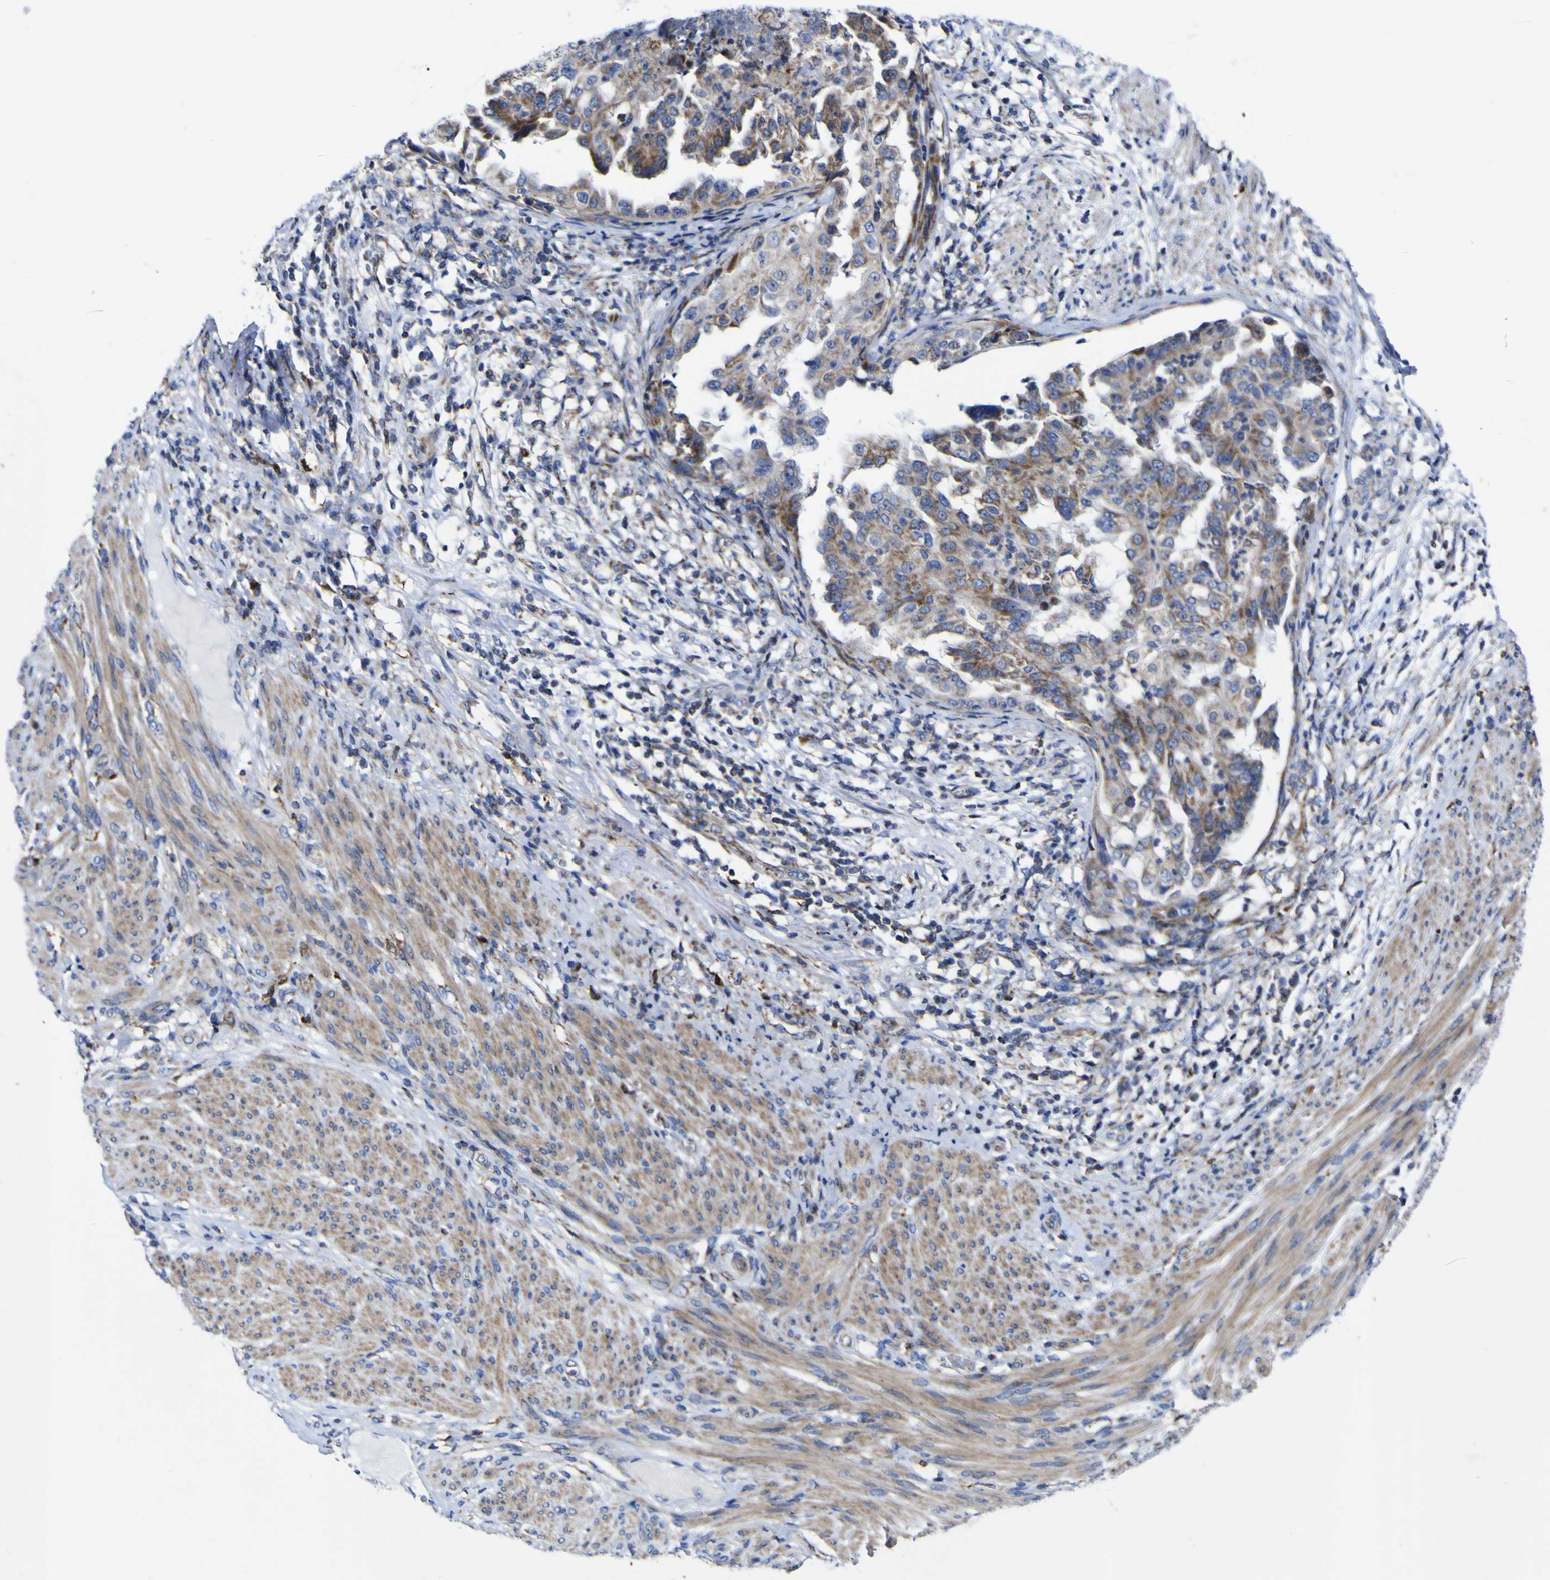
{"staining": {"intensity": "moderate", "quantity": ">75%", "location": "cytoplasmic/membranous"}, "tissue": "endometrial cancer", "cell_type": "Tumor cells", "image_type": "cancer", "snomed": [{"axis": "morphology", "description": "Adenocarcinoma, NOS"}, {"axis": "topography", "description": "Endometrium"}], "caption": "Endometrial cancer was stained to show a protein in brown. There is medium levels of moderate cytoplasmic/membranous staining in about >75% of tumor cells. The staining was performed using DAB (3,3'-diaminobenzidine) to visualize the protein expression in brown, while the nuclei were stained in blue with hematoxylin (Magnification: 20x).", "gene": "CCDC90B", "patient": {"sex": "female", "age": 85}}